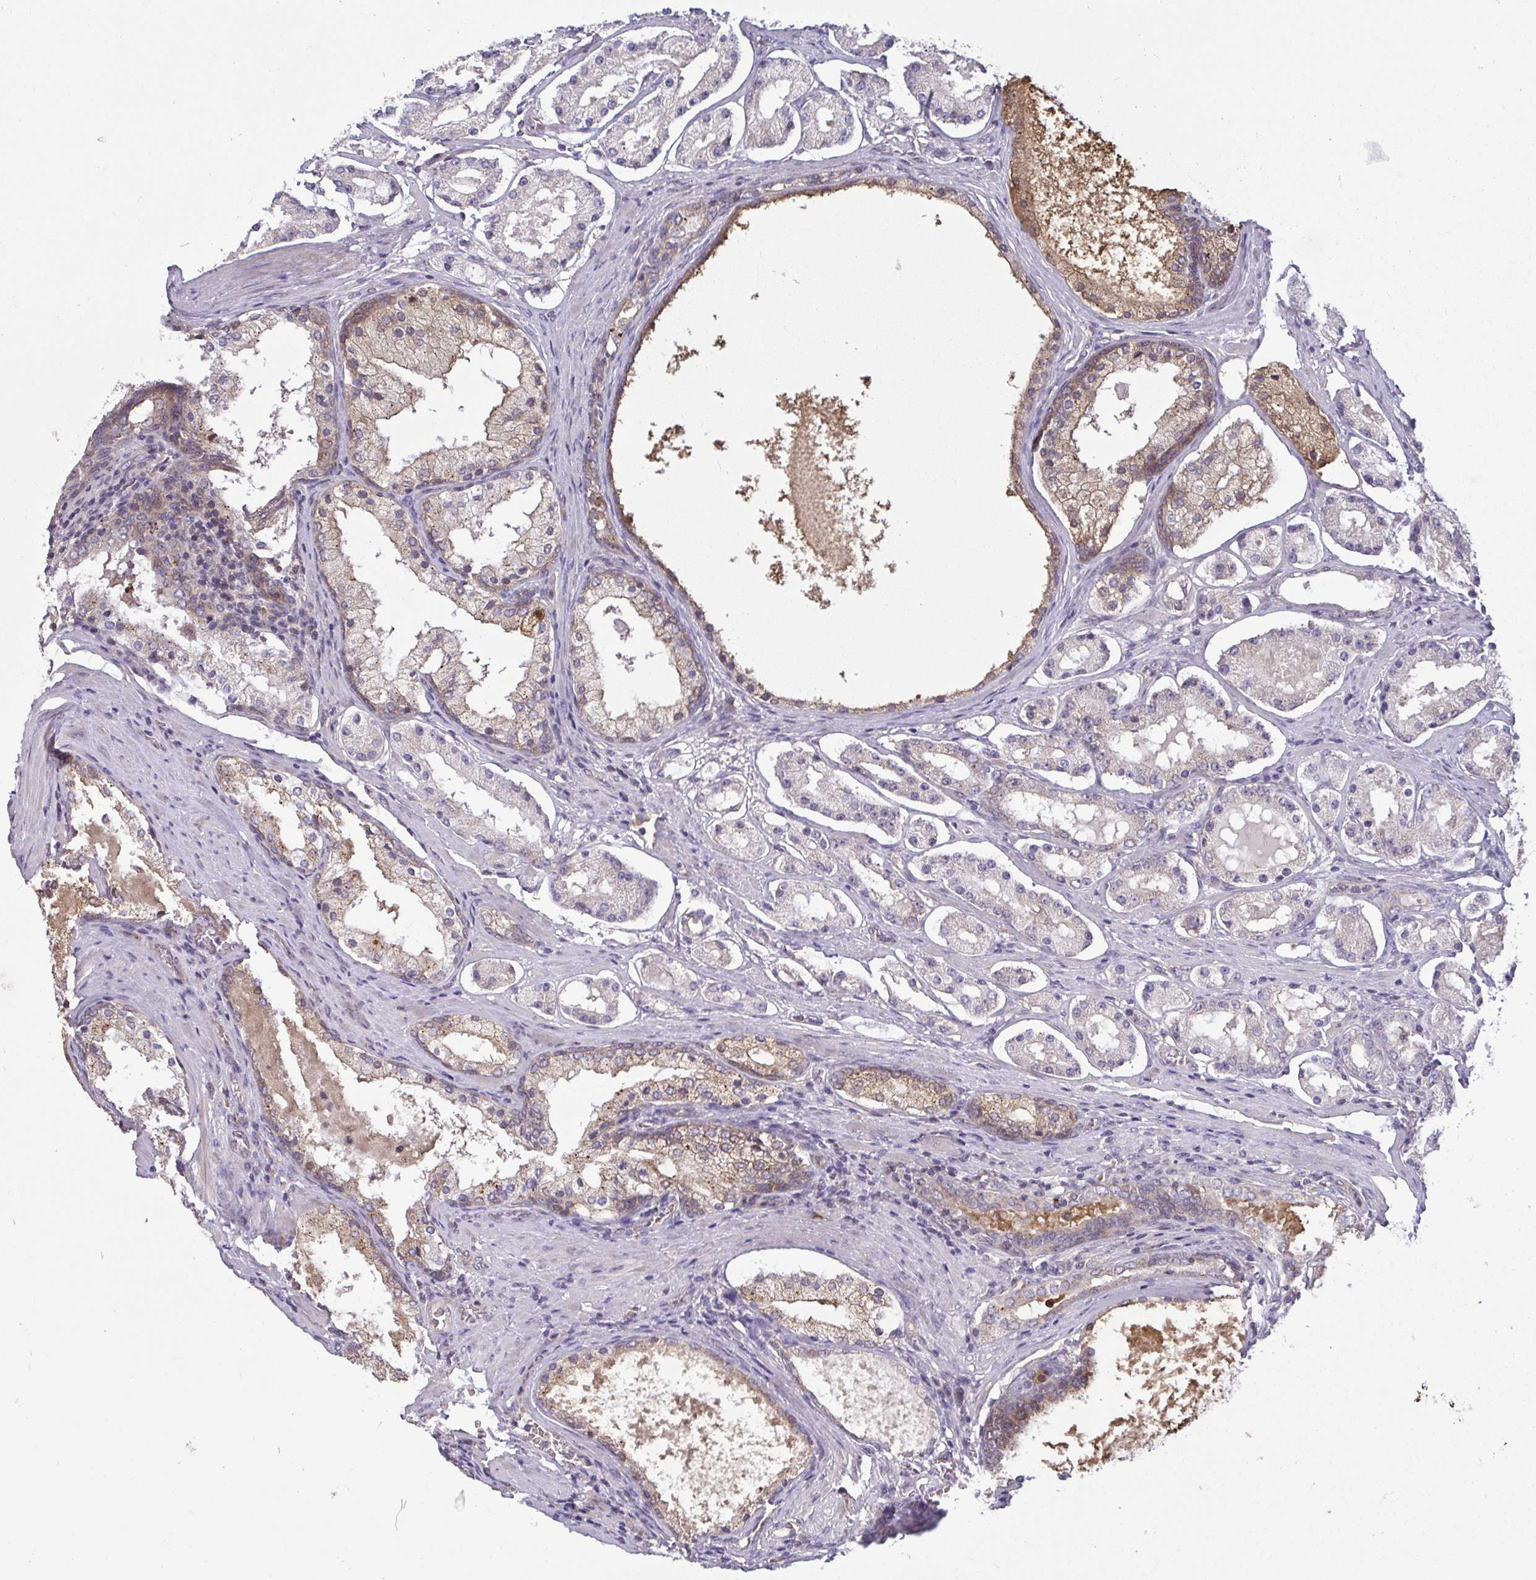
{"staining": {"intensity": "weak", "quantity": "<25%", "location": "cytoplasmic/membranous"}, "tissue": "prostate cancer", "cell_type": "Tumor cells", "image_type": "cancer", "snomed": [{"axis": "morphology", "description": "Adenocarcinoma, Low grade"}, {"axis": "topography", "description": "Prostate"}], "caption": "Immunohistochemistry (IHC) histopathology image of prostate low-grade adenocarcinoma stained for a protein (brown), which demonstrates no expression in tumor cells.", "gene": "OSBPL7", "patient": {"sex": "male", "age": 57}}